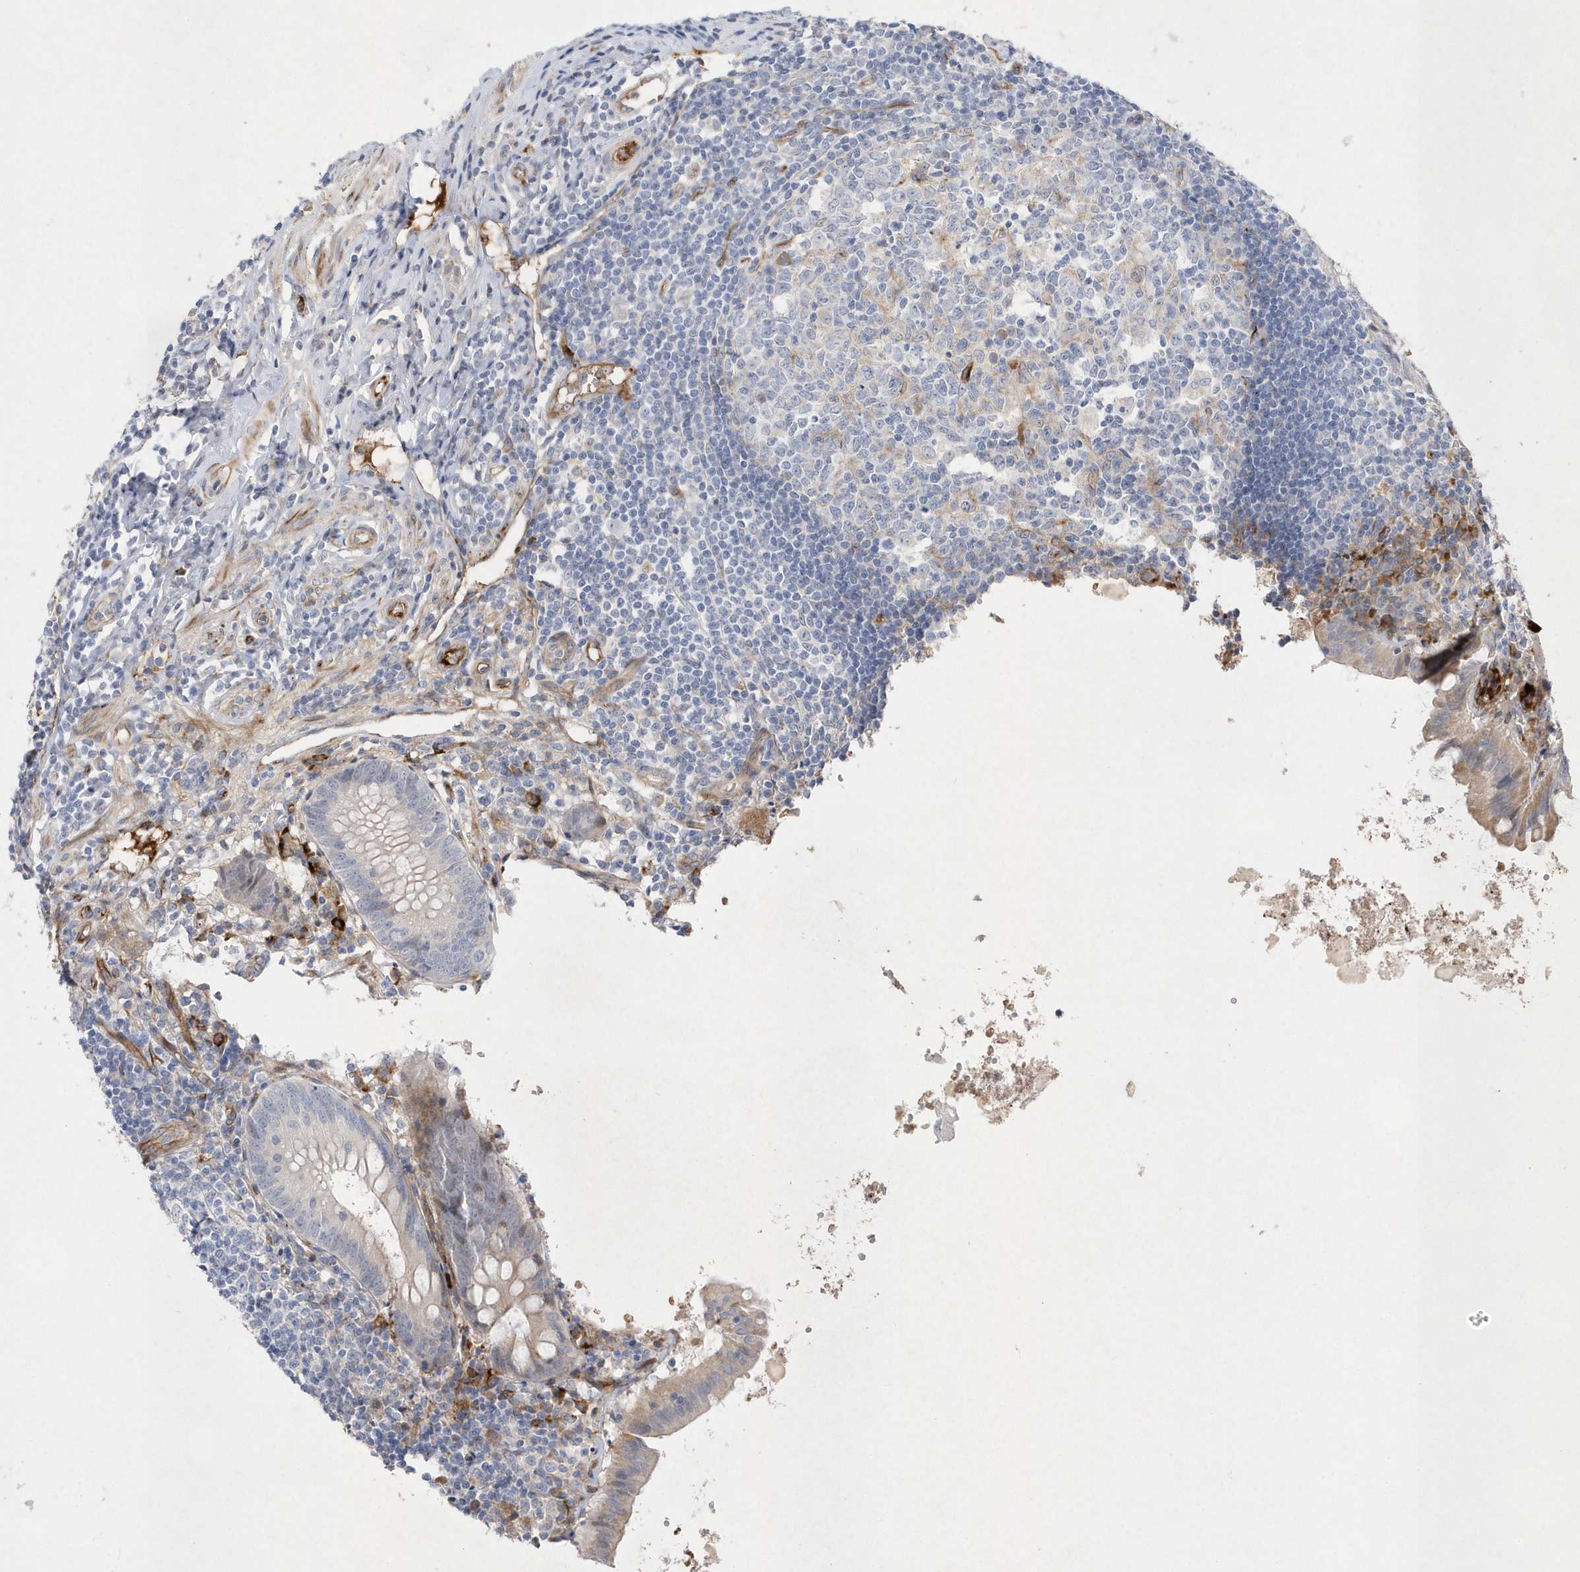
{"staining": {"intensity": "negative", "quantity": "none", "location": "none"}, "tissue": "appendix", "cell_type": "Glandular cells", "image_type": "normal", "snomed": [{"axis": "morphology", "description": "Normal tissue, NOS"}, {"axis": "topography", "description": "Appendix"}], "caption": "Histopathology image shows no protein expression in glandular cells of normal appendix. (Immunohistochemistry (ihc), brightfield microscopy, high magnification).", "gene": "TMEM132B", "patient": {"sex": "female", "age": 54}}